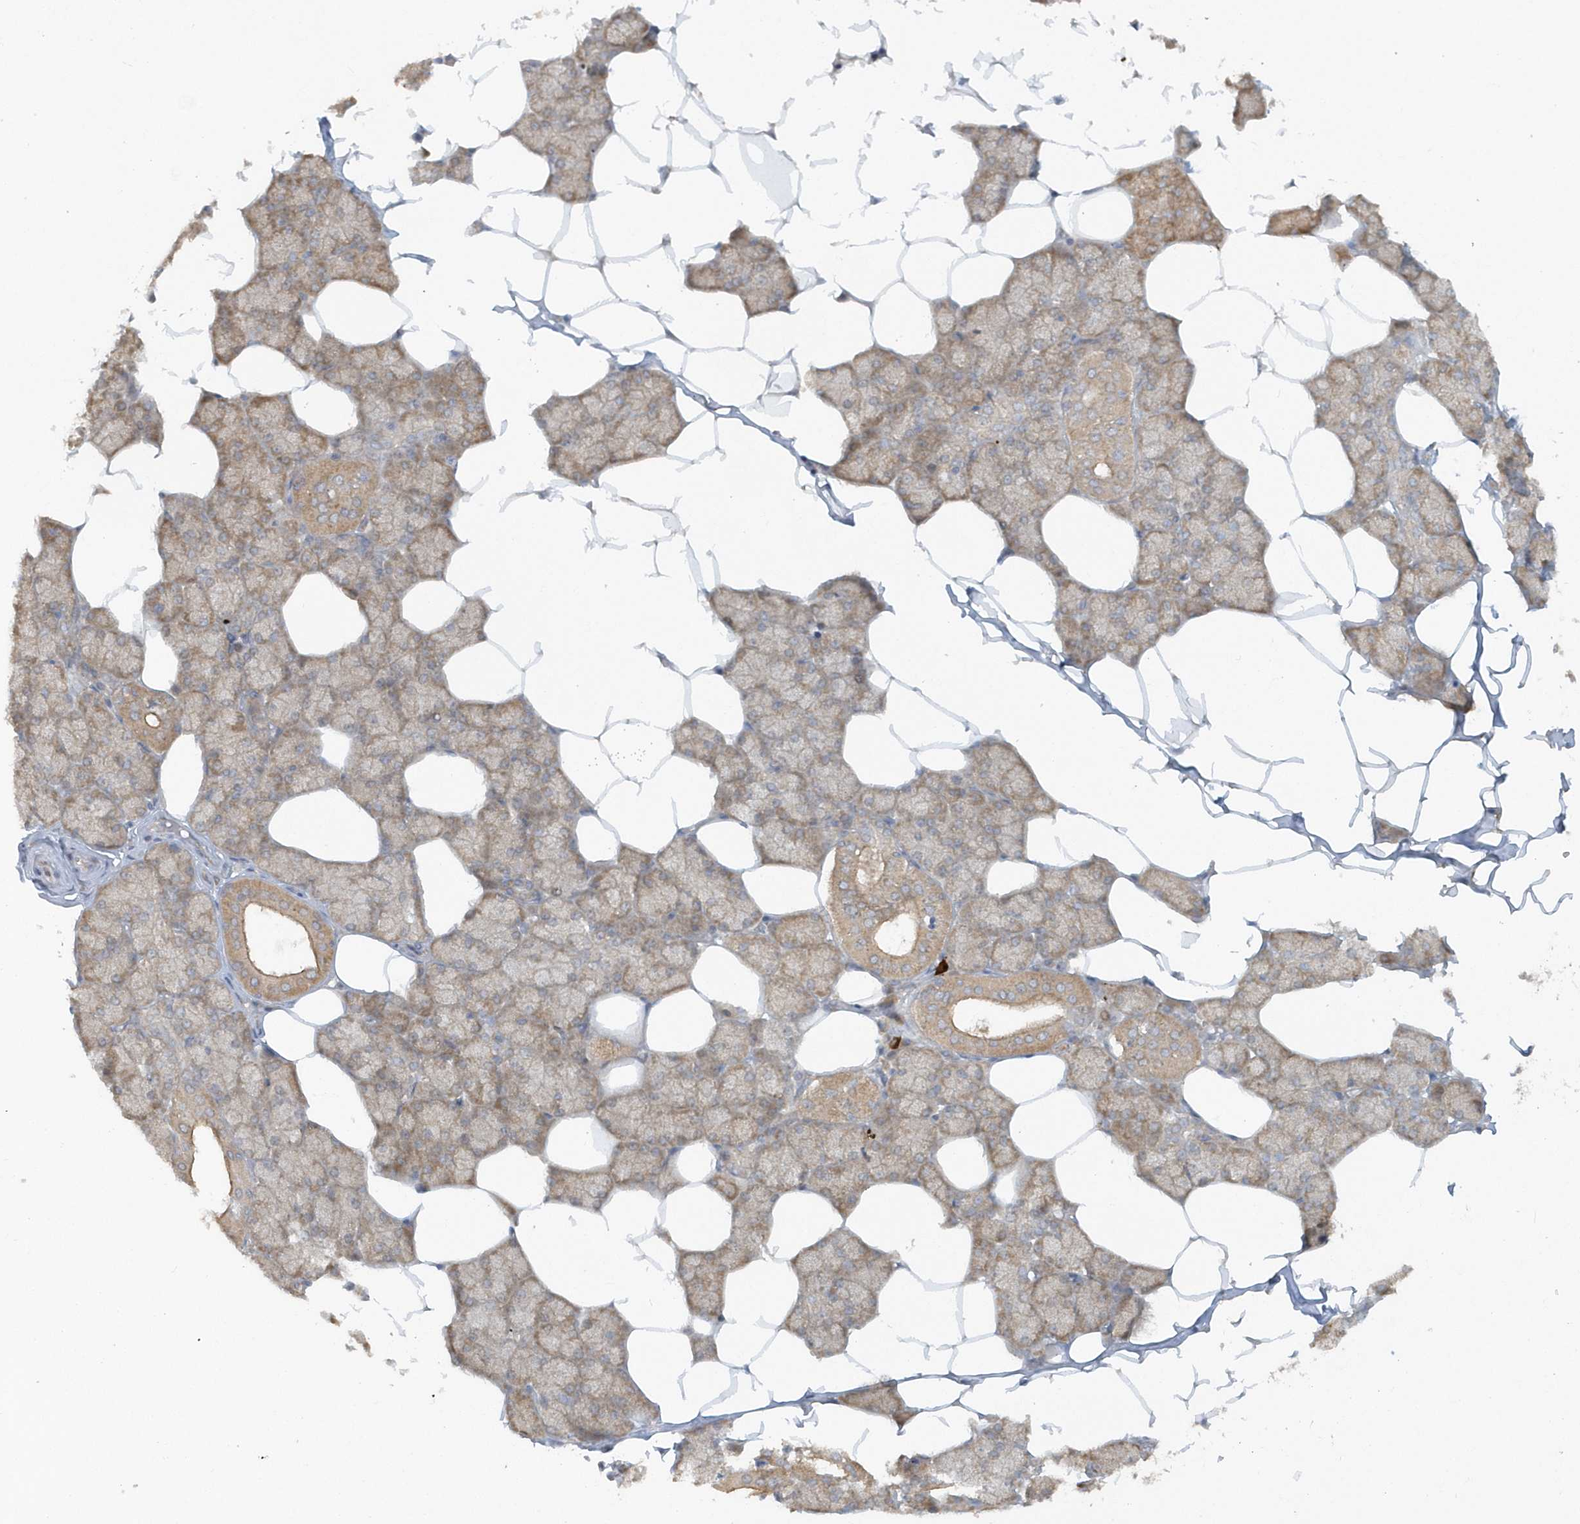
{"staining": {"intensity": "moderate", "quantity": ">75%", "location": "cytoplasmic/membranous"}, "tissue": "salivary gland", "cell_type": "Glandular cells", "image_type": "normal", "snomed": [{"axis": "morphology", "description": "Normal tissue, NOS"}, {"axis": "topography", "description": "Salivary gland"}], "caption": "Protein staining shows moderate cytoplasmic/membranous positivity in about >75% of glandular cells in unremarkable salivary gland. (IHC, brightfield microscopy, high magnification).", "gene": "STIM2", "patient": {"sex": "male", "age": 62}}